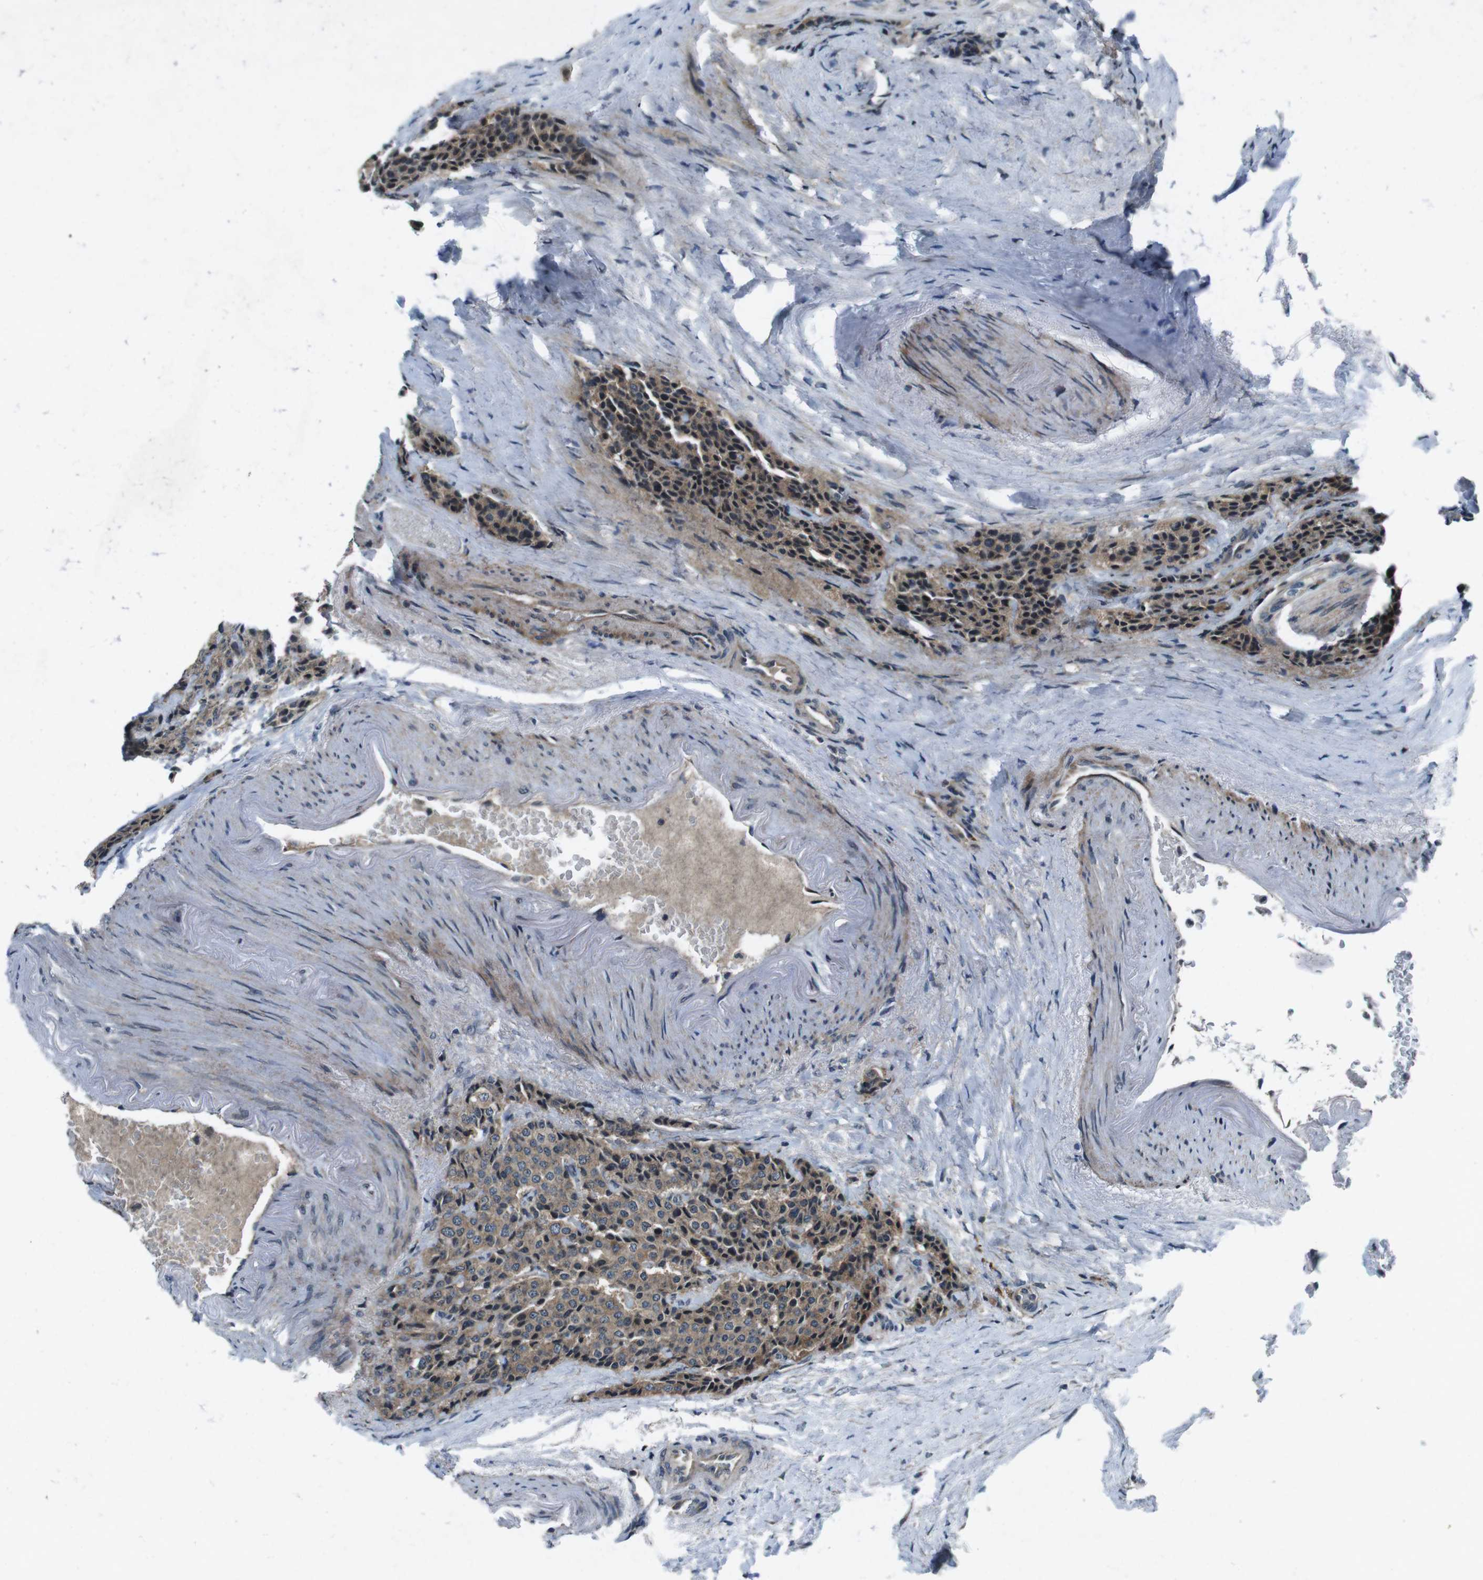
{"staining": {"intensity": "moderate", "quantity": ">75%", "location": "cytoplasmic/membranous"}, "tissue": "carcinoid", "cell_type": "Tumor cells", "image_type": "cancer", "snomed": [{"axis": "morphology", "description": "Carcinoid, malignant, NOS"}, {"axis": "topography", "description": "Colon"}], "caption": "Immunohistochemical staining of human malignant carcinoid displays medium levels of moderate cytoplasmic/membranous protein staining in about >75% of tumor cells.", "gene": "CDK16", "patient": {"sex": "female", "age": 61}}